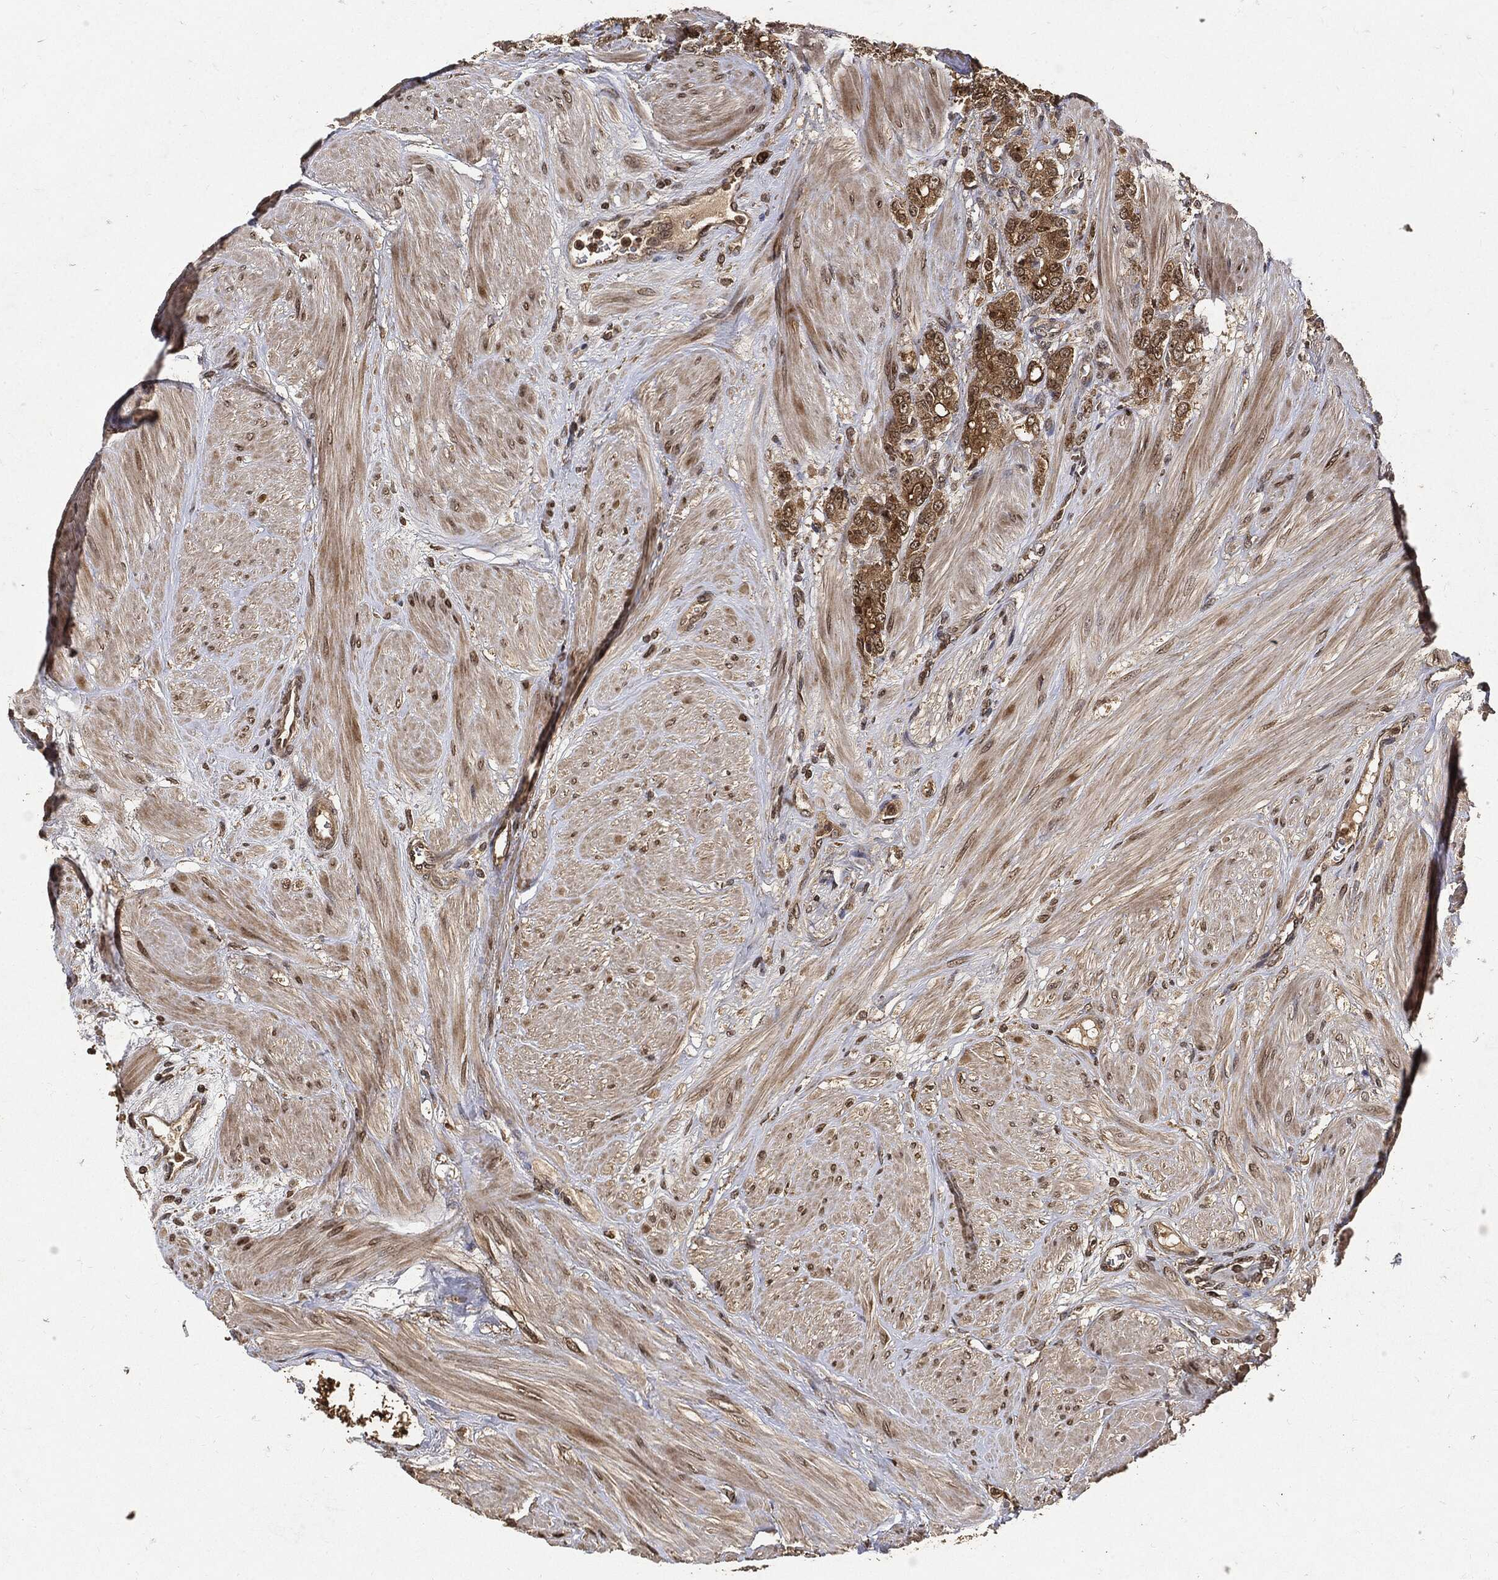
{"staining": {"intensity": "strong", "quantity": ">75%", "location": "cytoplasmic/membranous"}, "tissue": "prostate cancer", "cell_type": "Tumor cells", "image_type": "cancer", "snomed": [{"axis": "morphology", "description": "Adenocarcinoma, NOS"}, {"axis": "topography", "description": "Prostate and seminal vesicle, NOS"}, {"axis": "topography", "description": "Prostate"}], "caption": "Immunohistochemical staining of human prostate cancer (adenocarcinoma) exhibits high levels of strong cytoplasmic/membranous positivity in about >75% of tumor cells.", "gene": "ZNF226", "patient": {"sex": "male", "age": 67}}